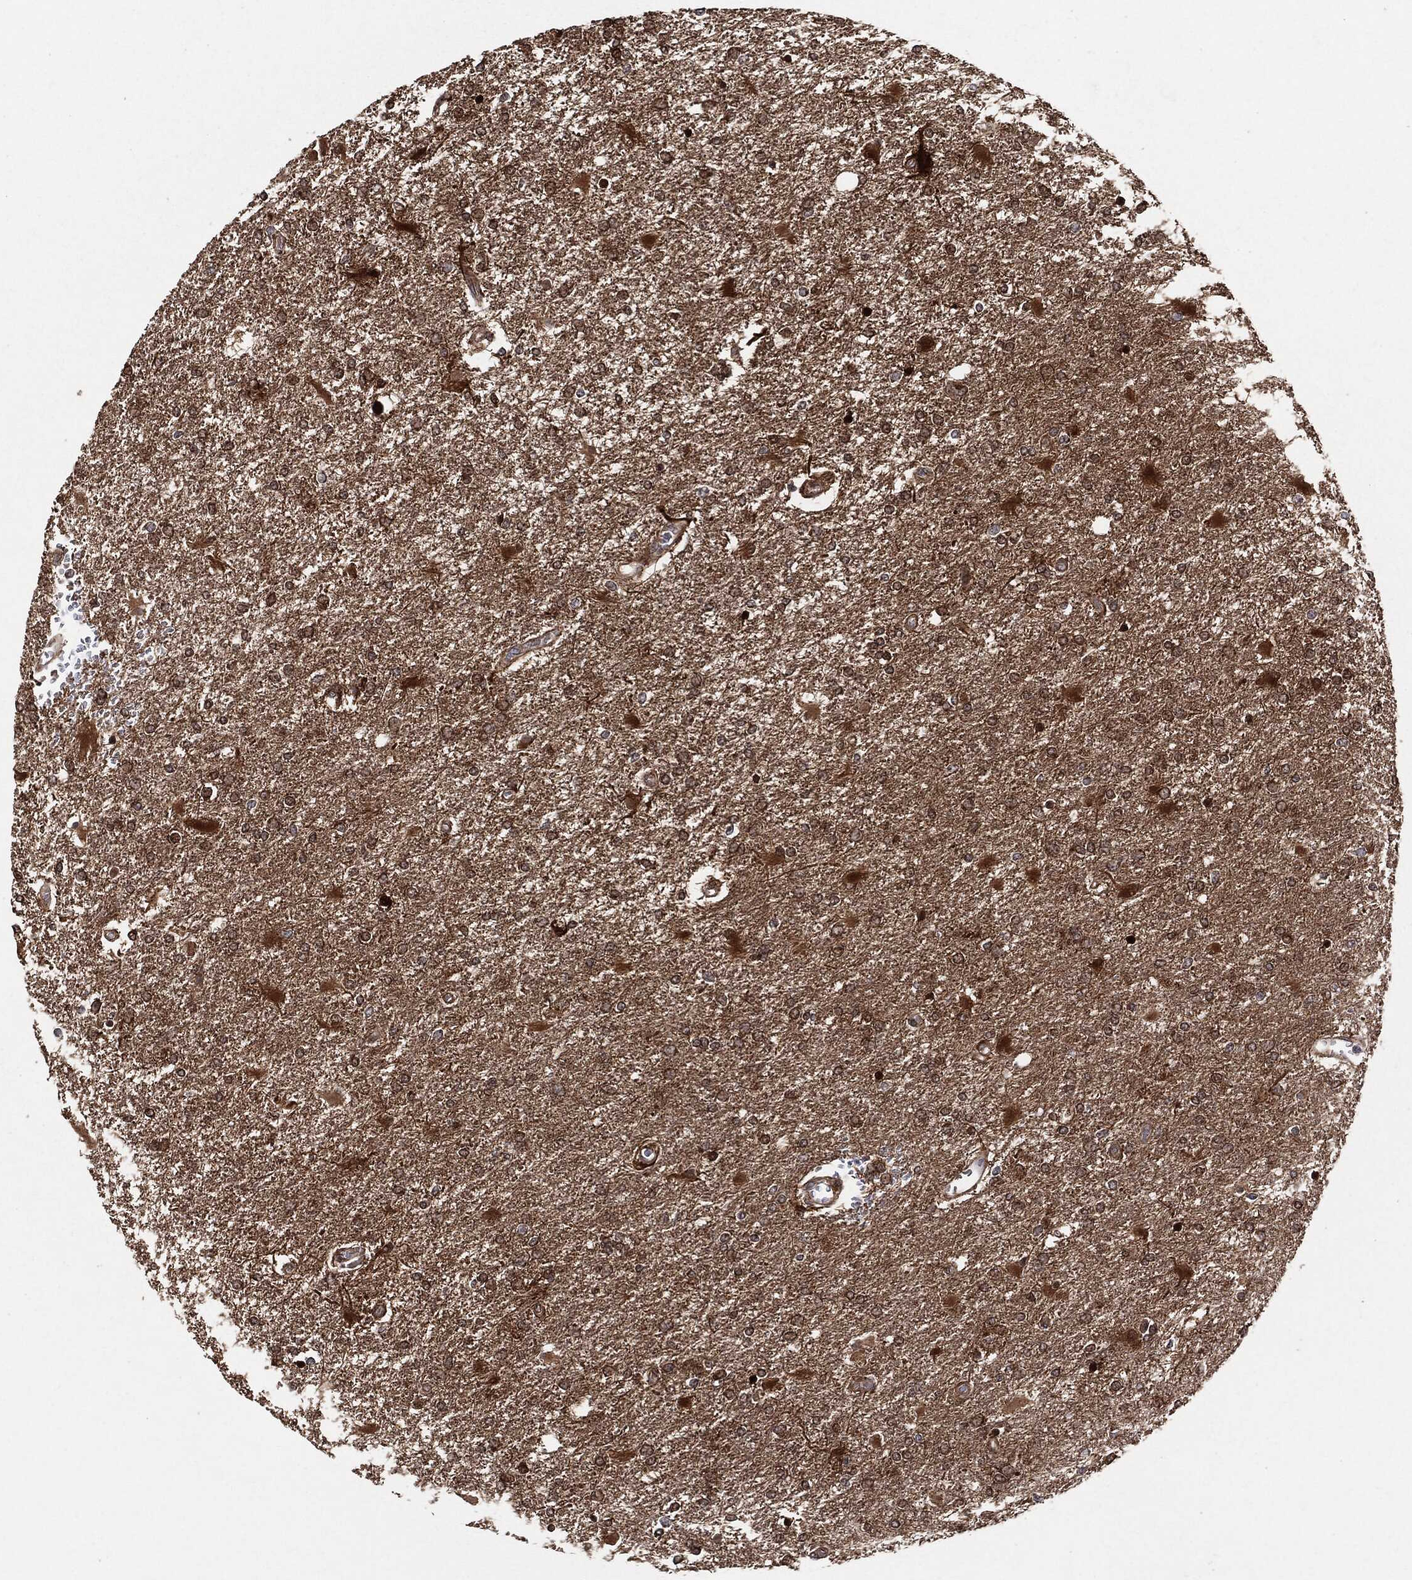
{"staining": {"intensity": "moderate", "quantity": "25%-75%", "location": "cytoplasmic/membranous"}, "tissue": "glioma", "cell_type": "Tumor cells", "image_type": "cancer", "snomed": [{"axis": "morphology", "description": "Glioma, malignant, High grade"}, {"axis": "topography", "description": "Cerebral cortex"}], "caption": "Malignant glioma (high-grade) was stained to show a protein in brown. There is medium levels of moderate cytoplasmic/membranous expression in about 25%-75% of tumor cells.", "gene": "BCAR1", "patient": {"sex": "male", "age": 79}}